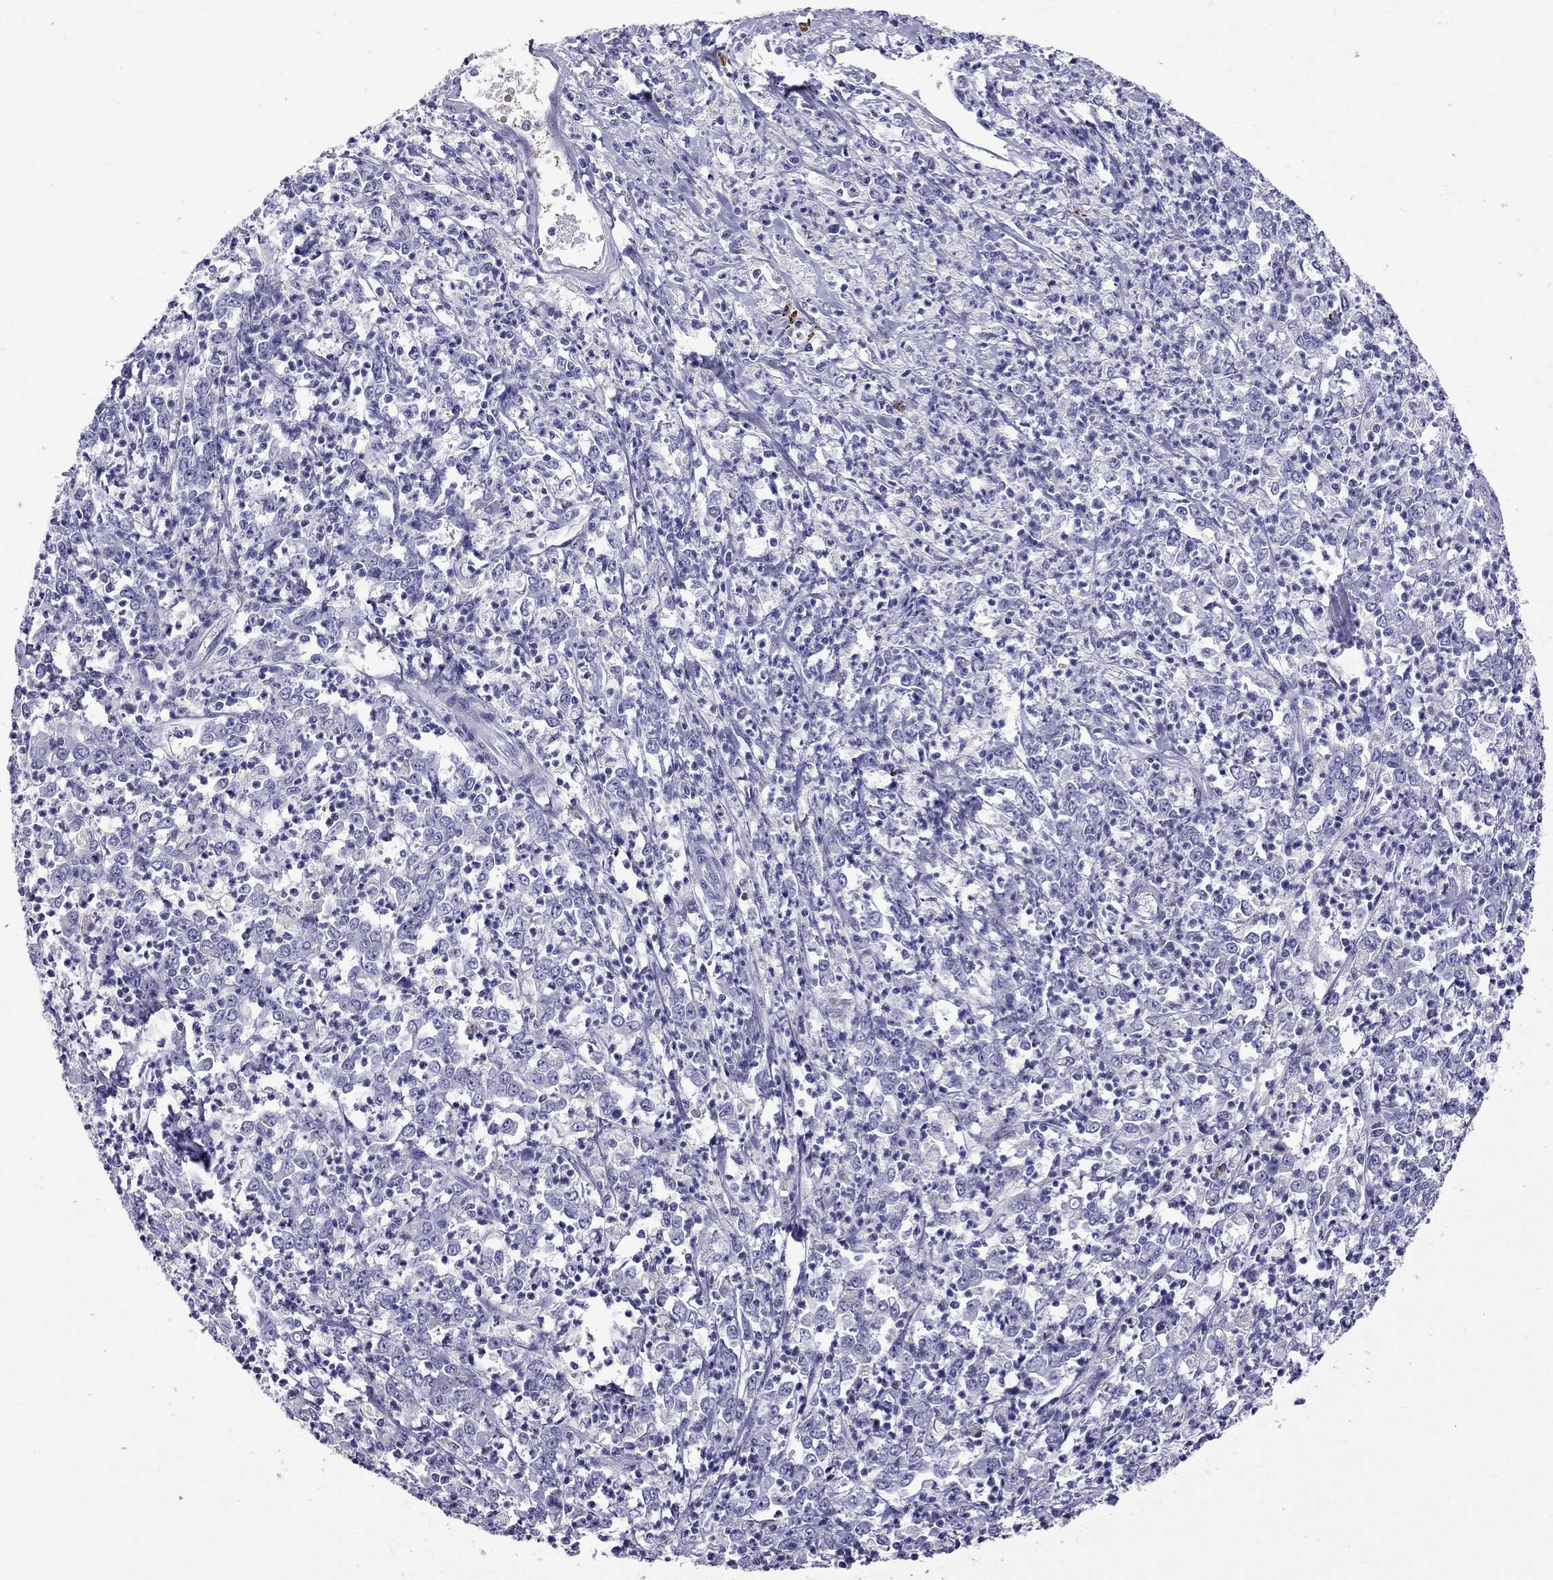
{"staining": {"intensity": "negative", "quantity": "none", "location": "none"}, "tissue": "stomach cancer", "cell_type": "Tumor cells", "image_type": "cancer", "snomed": [{"axis": "morphology", "description": "Adenocarcinoma, NOS"}, {"axis": "topography", "description": "Stomach, lower"}], "caption": "A histopathology image of human stomach cancer is negative for staining in tumor cells.", "gene": "SCART1", "patient": {"sex": "female", "age": 71}}